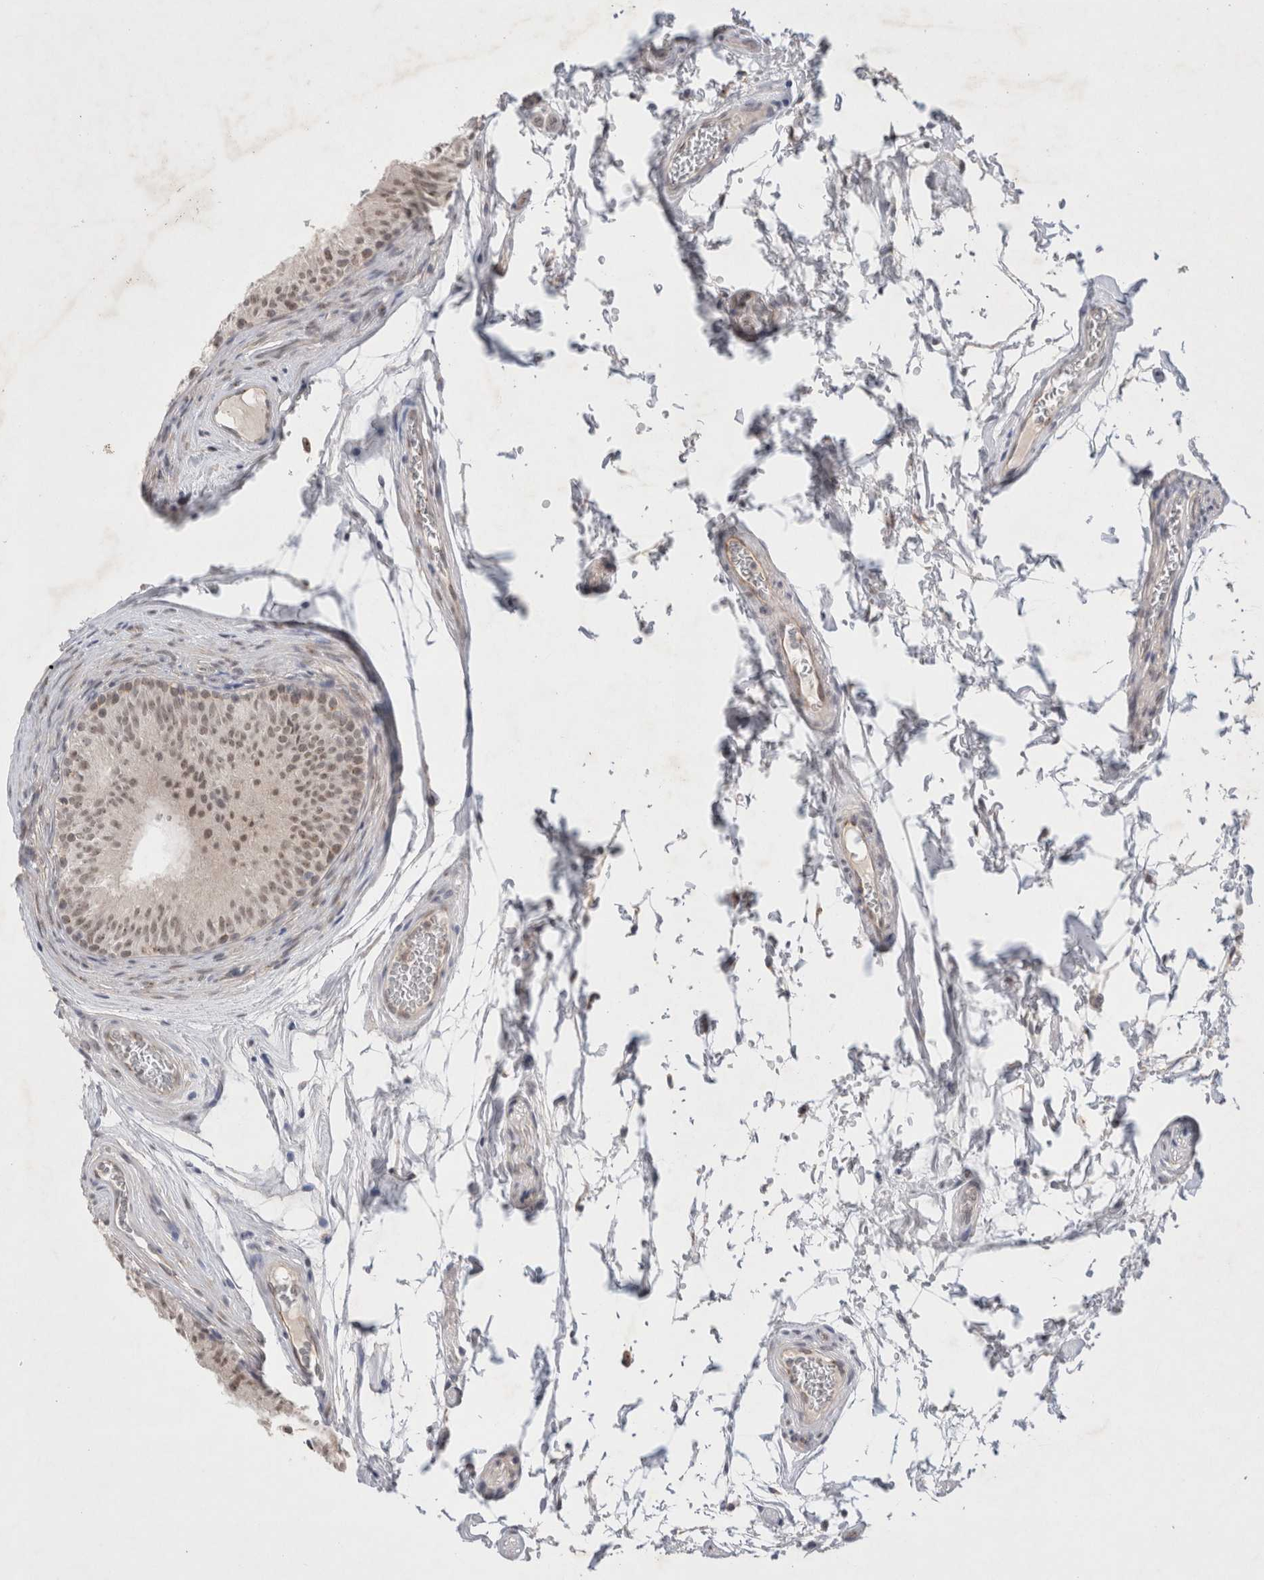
{"staining": {"intensity": "weak", "quantity": ">75%", "location": "nuclear"}, "tissue": "epididymis", "cell_type": "Glandular cells", "image_type": "normal", "snomed": [{"axis": "morphology", "description": "Normal tissue, NOS"}, {"axis": "topography", "description": "Epididymis"}], "caption": "A brown stain highlights weak nuclear positivity of a protein in glandular cells of unremarkable epididymis.", "gene": "BICD2", "patient": {"sex": "male", "age": 36}}